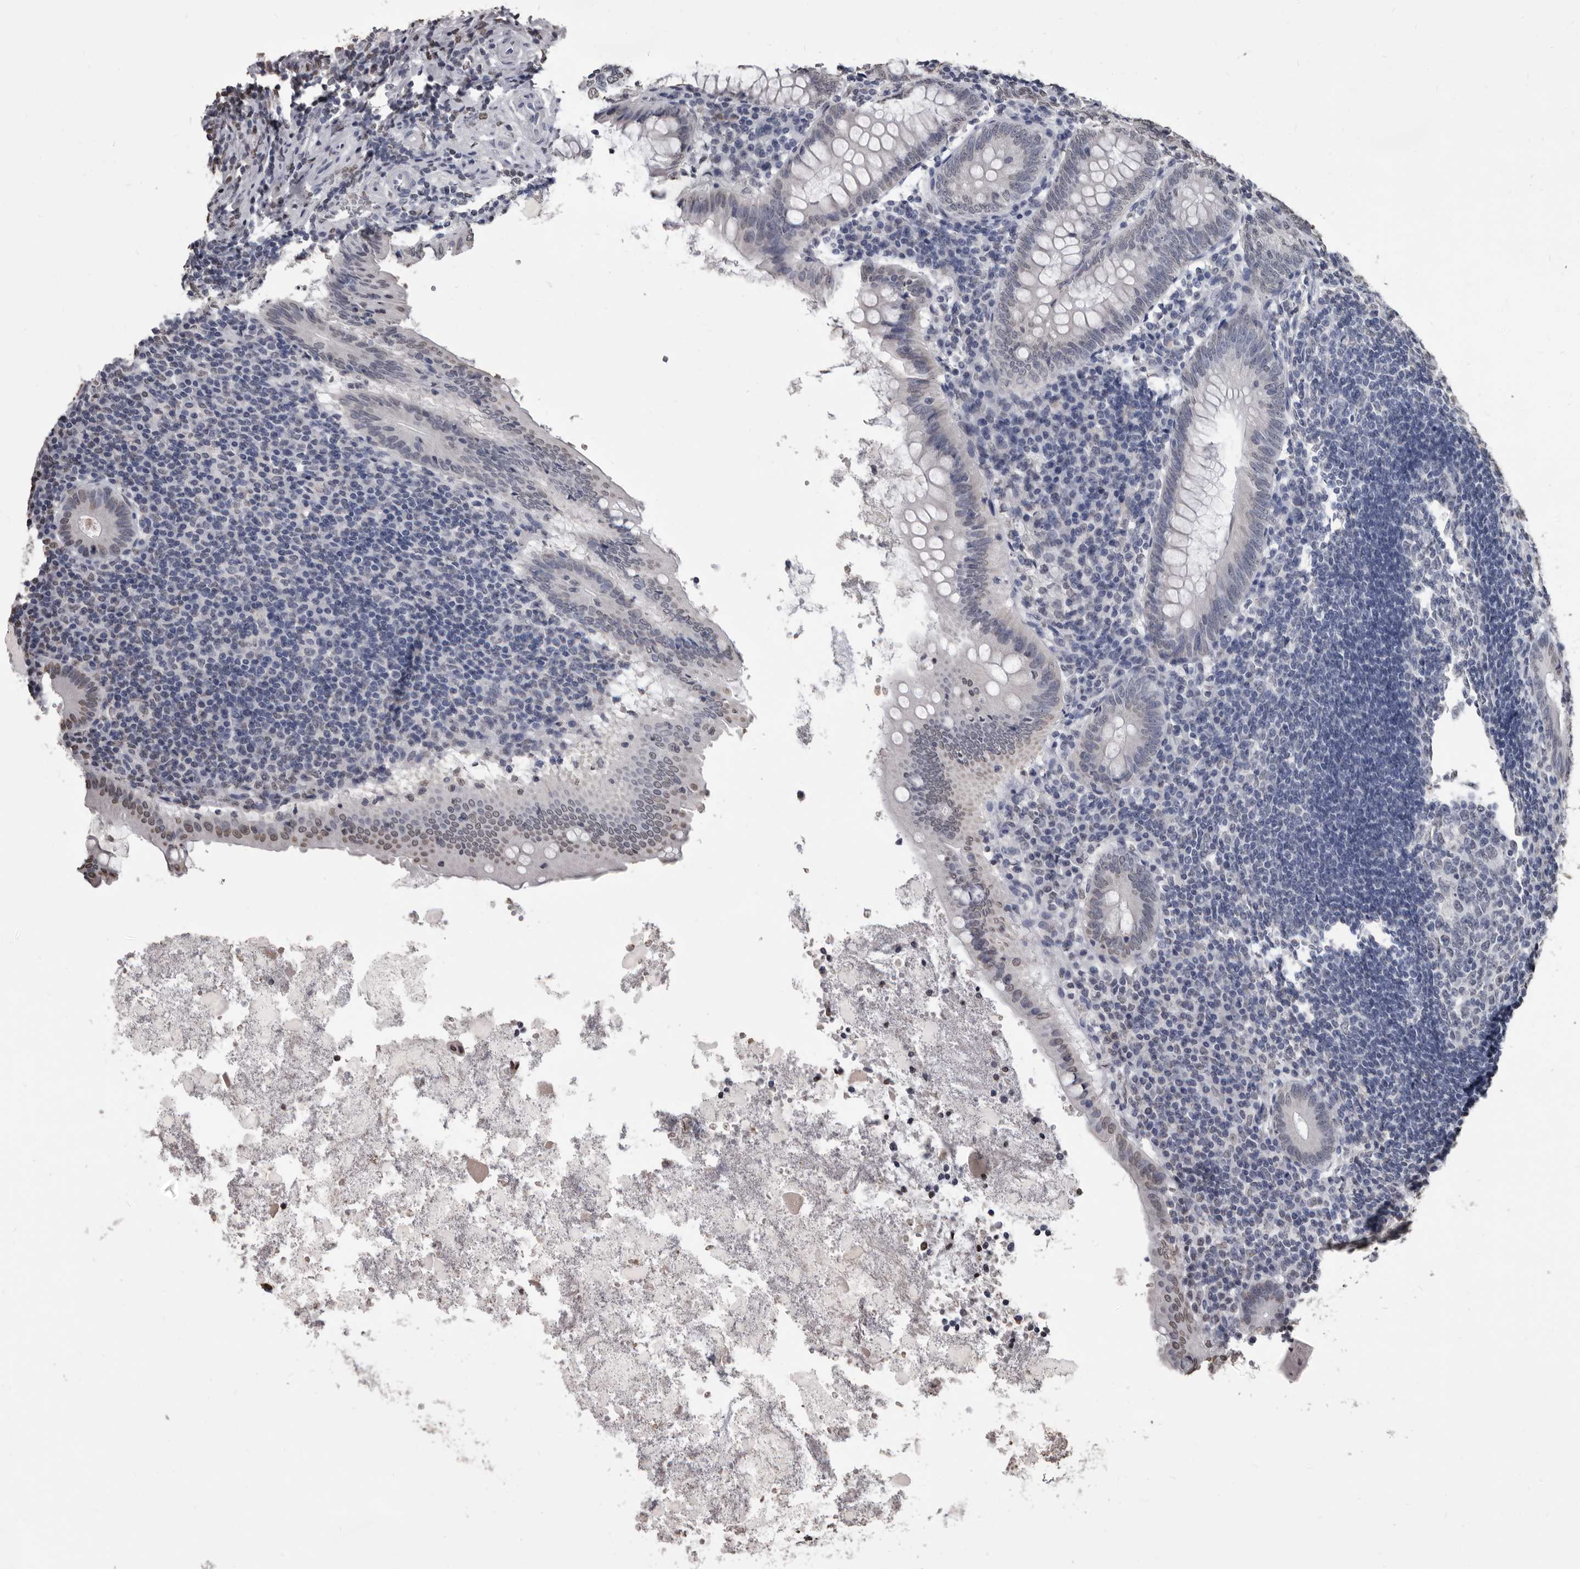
{"staining": {"intensity": "moderate", "quantity": "<25%", "location": "nuclear"}, "tissue": "appendix", "cell_type": "Glandular cells", "image_type": "normal", "snomed": [{"axis": "morphology", "description": "Normal tissue, NOS"}, {"axis": "topography", "description": "Appendix"}], "caption": "Moderate nuclear protein expression is seen in approximately <25% of glandular cells in appendix. (IHC, brightfield microscopy, high magnification).", "gene": "AHR", "patient": {"sex": "female", "age": 54}}